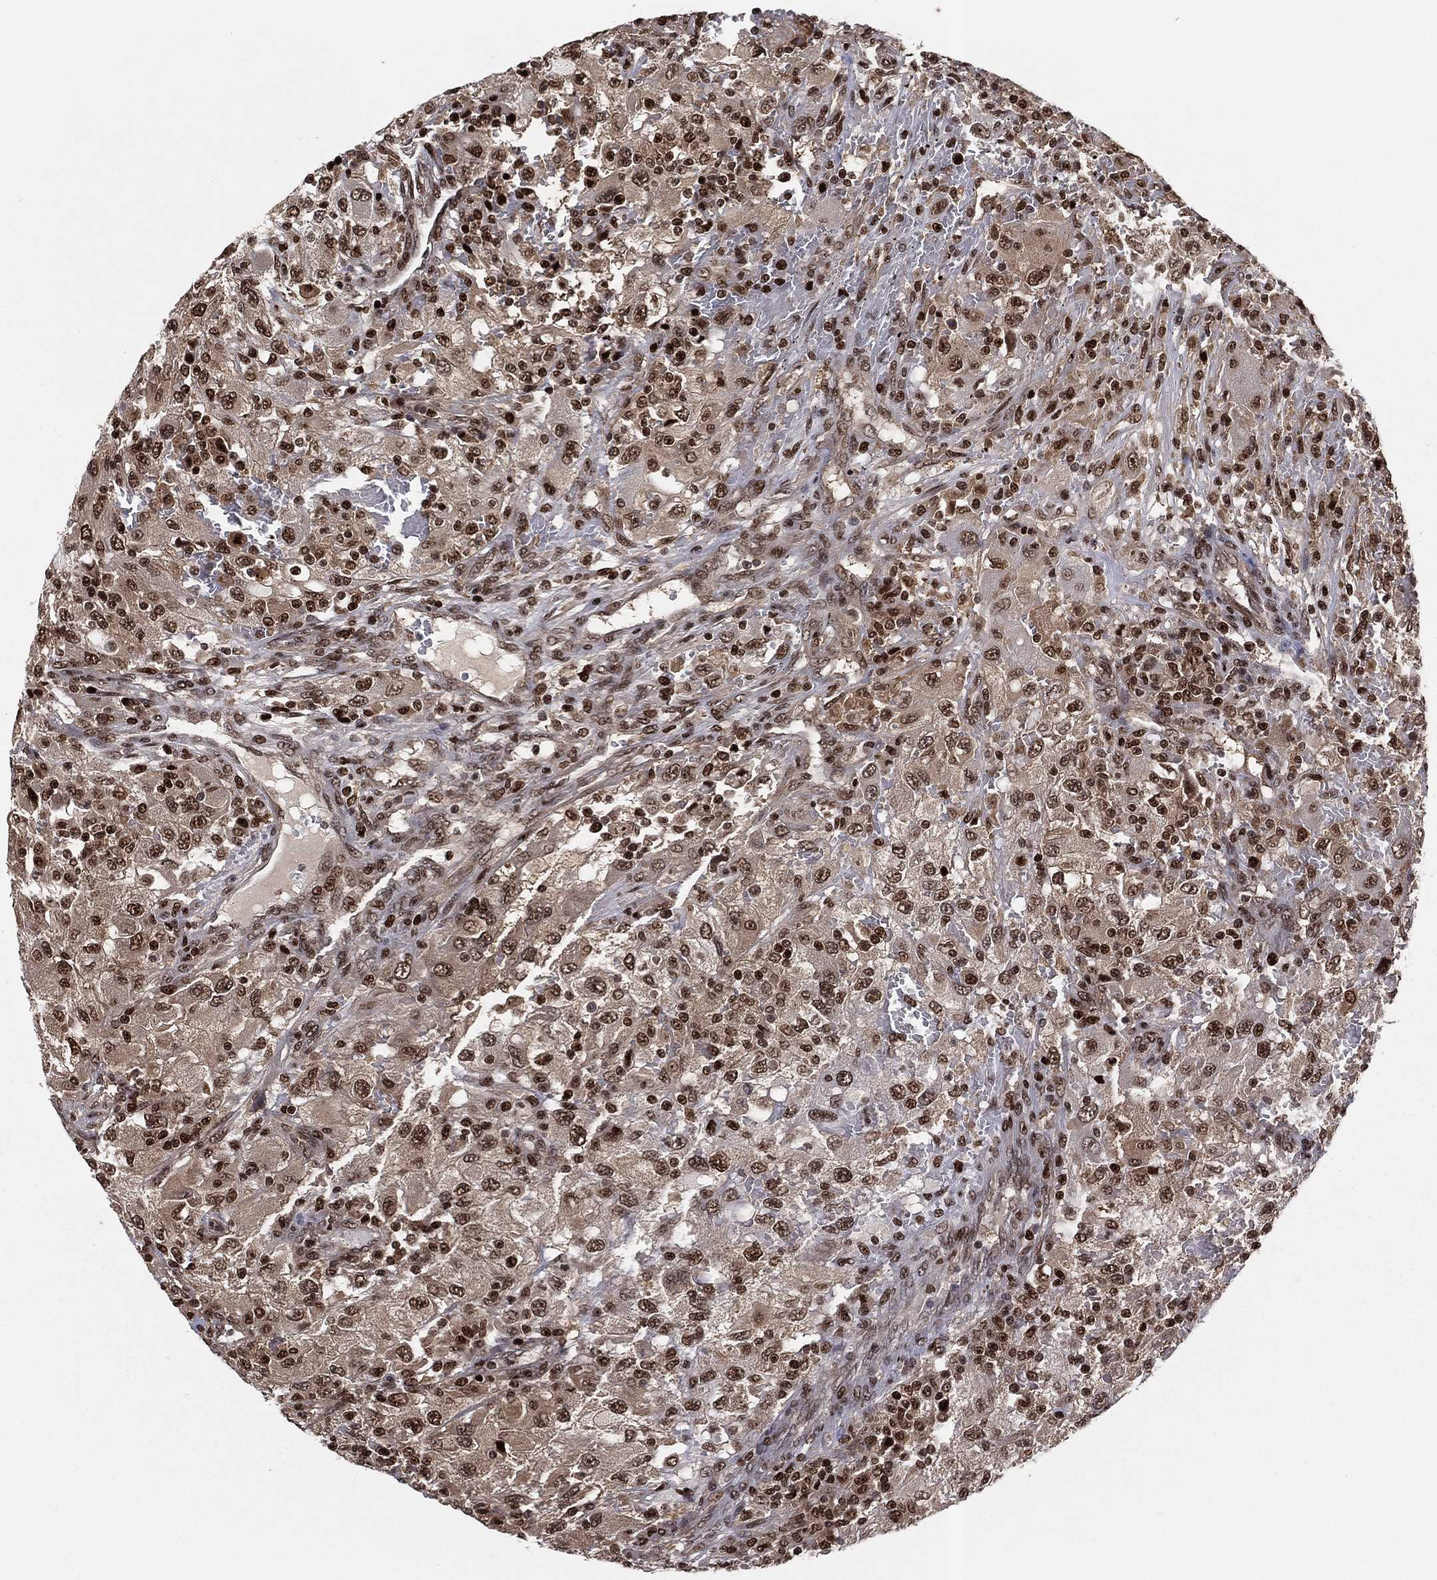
{"staining": {"intensity": "strong", "quantity": ">75%", "location": "cytoplasmic/membranous,nuclear"}, "tissue": "renal cancer", "cell_type": "Tumor cells", "image_type": "cancer", "snomed": [{"axis": "morphology", "description": "Adenocarcinoma, NOS"}, {"axis": "topography", "description": "Kidney"}], "caption": "IHC (DAB) staining of renal adenocarcinoma shows strong cytoplasmic/membranous and nuclear protein staining in approximately >75% of tumor cells. Nuclei are stained in blue.", "gene": "PSMA1", "patient": {"sex": "female", "age": 67}}